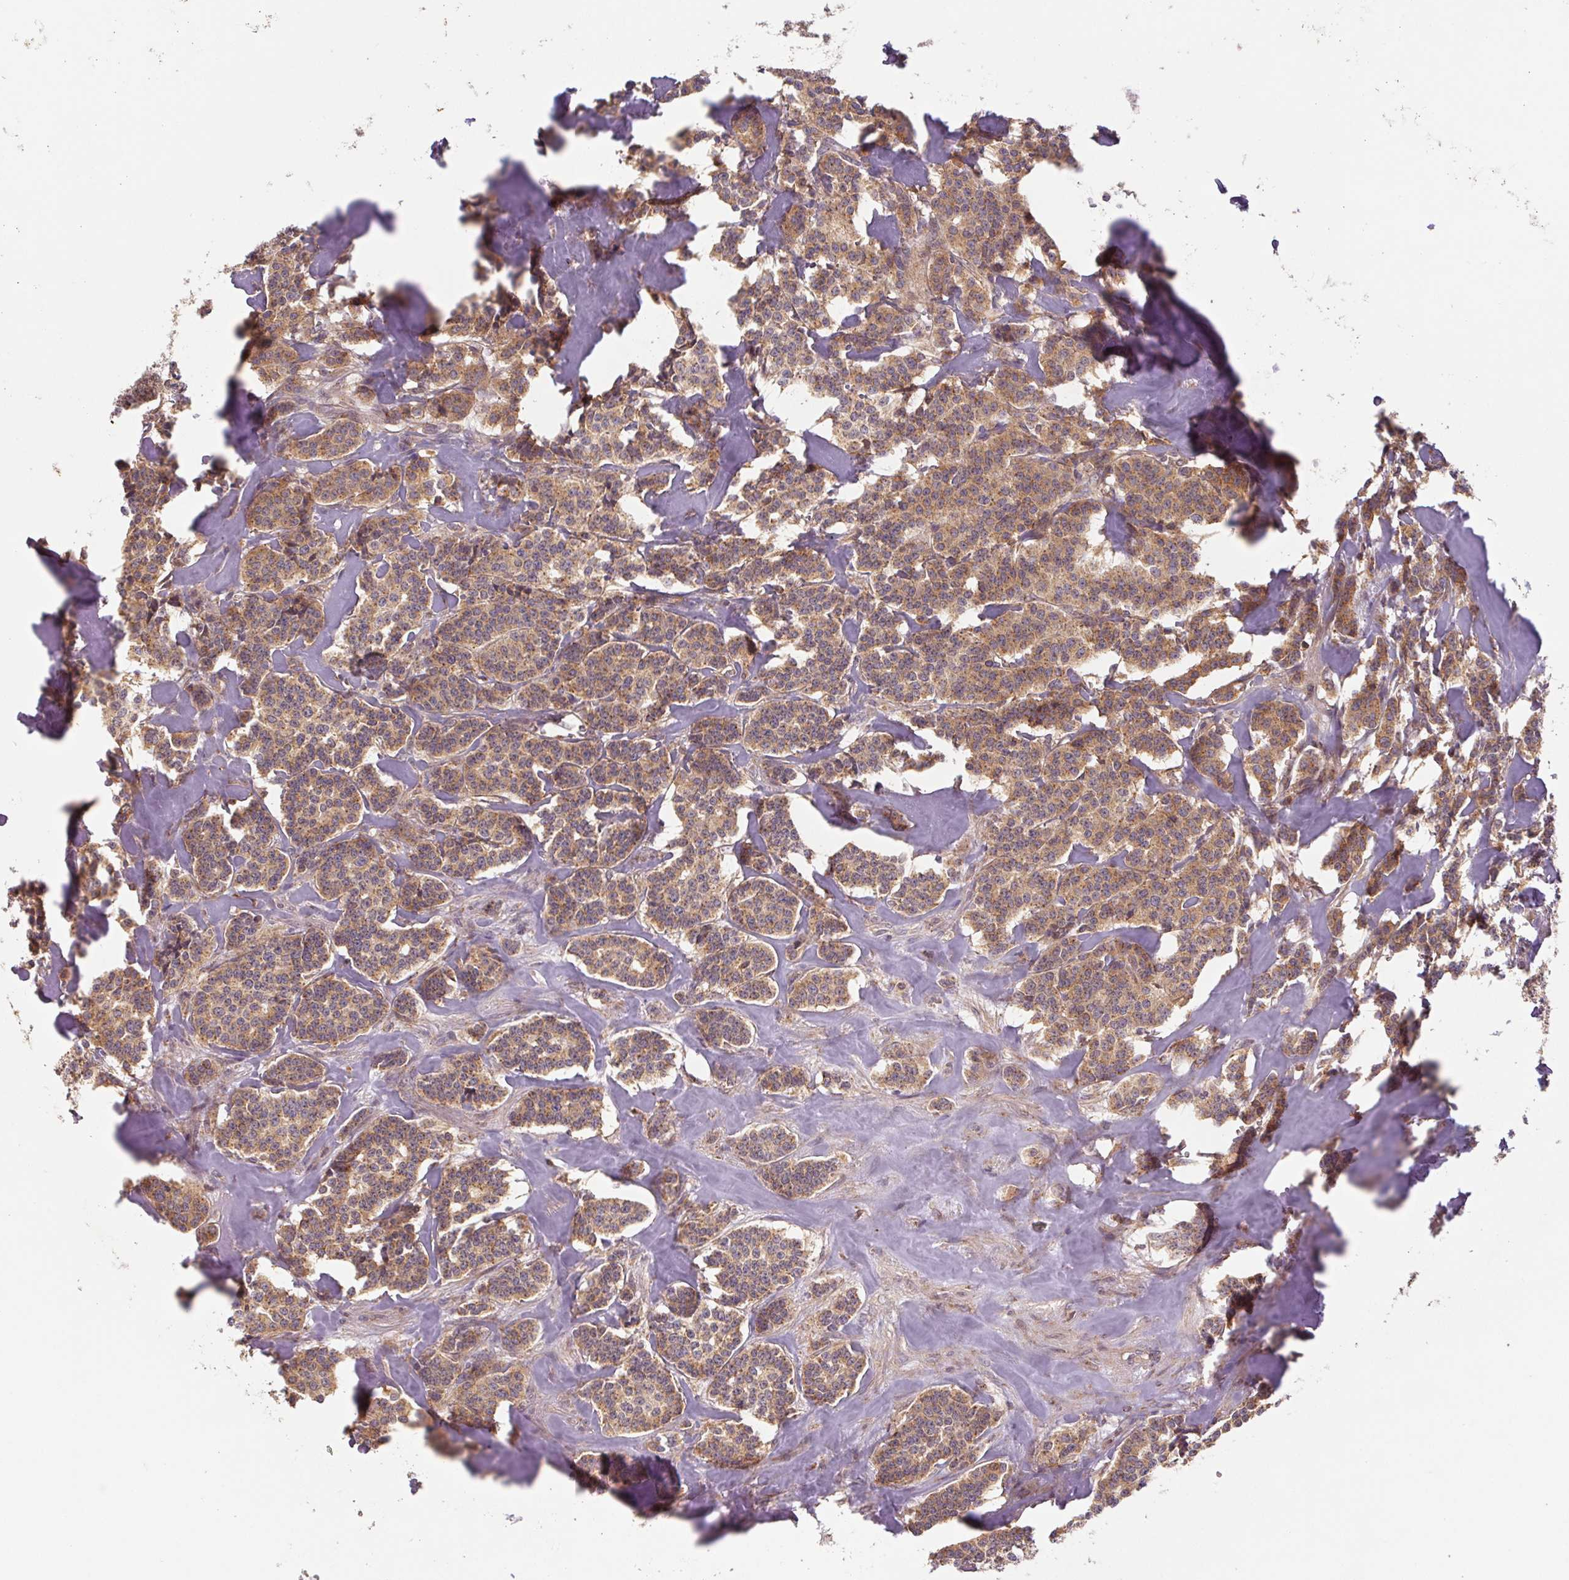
{"staining": {"intensity": "moderate", "quantity": ">75%", "location": "cytoplasmic/membranous"}, "tissue": "carcinoid", "cell_type": "Tumor cells", "image_type": "cancer", "snomed": [{"axis": "morphology", "description": "Normal tissue, NOS"}, {"axis": "morphology", "description": "Carcinoid, malignant, NOS"}, {"axis": "topography", "description": "Lung"}], "caption": "Brown immunohistochemical staining in human malignant carcinoid exhibits moderate cytoplasmic/membranous staining in approximately >75% of tumor cells.", "gene": "MTHFD1", "patient": {"sex": "female", "age": 46}}